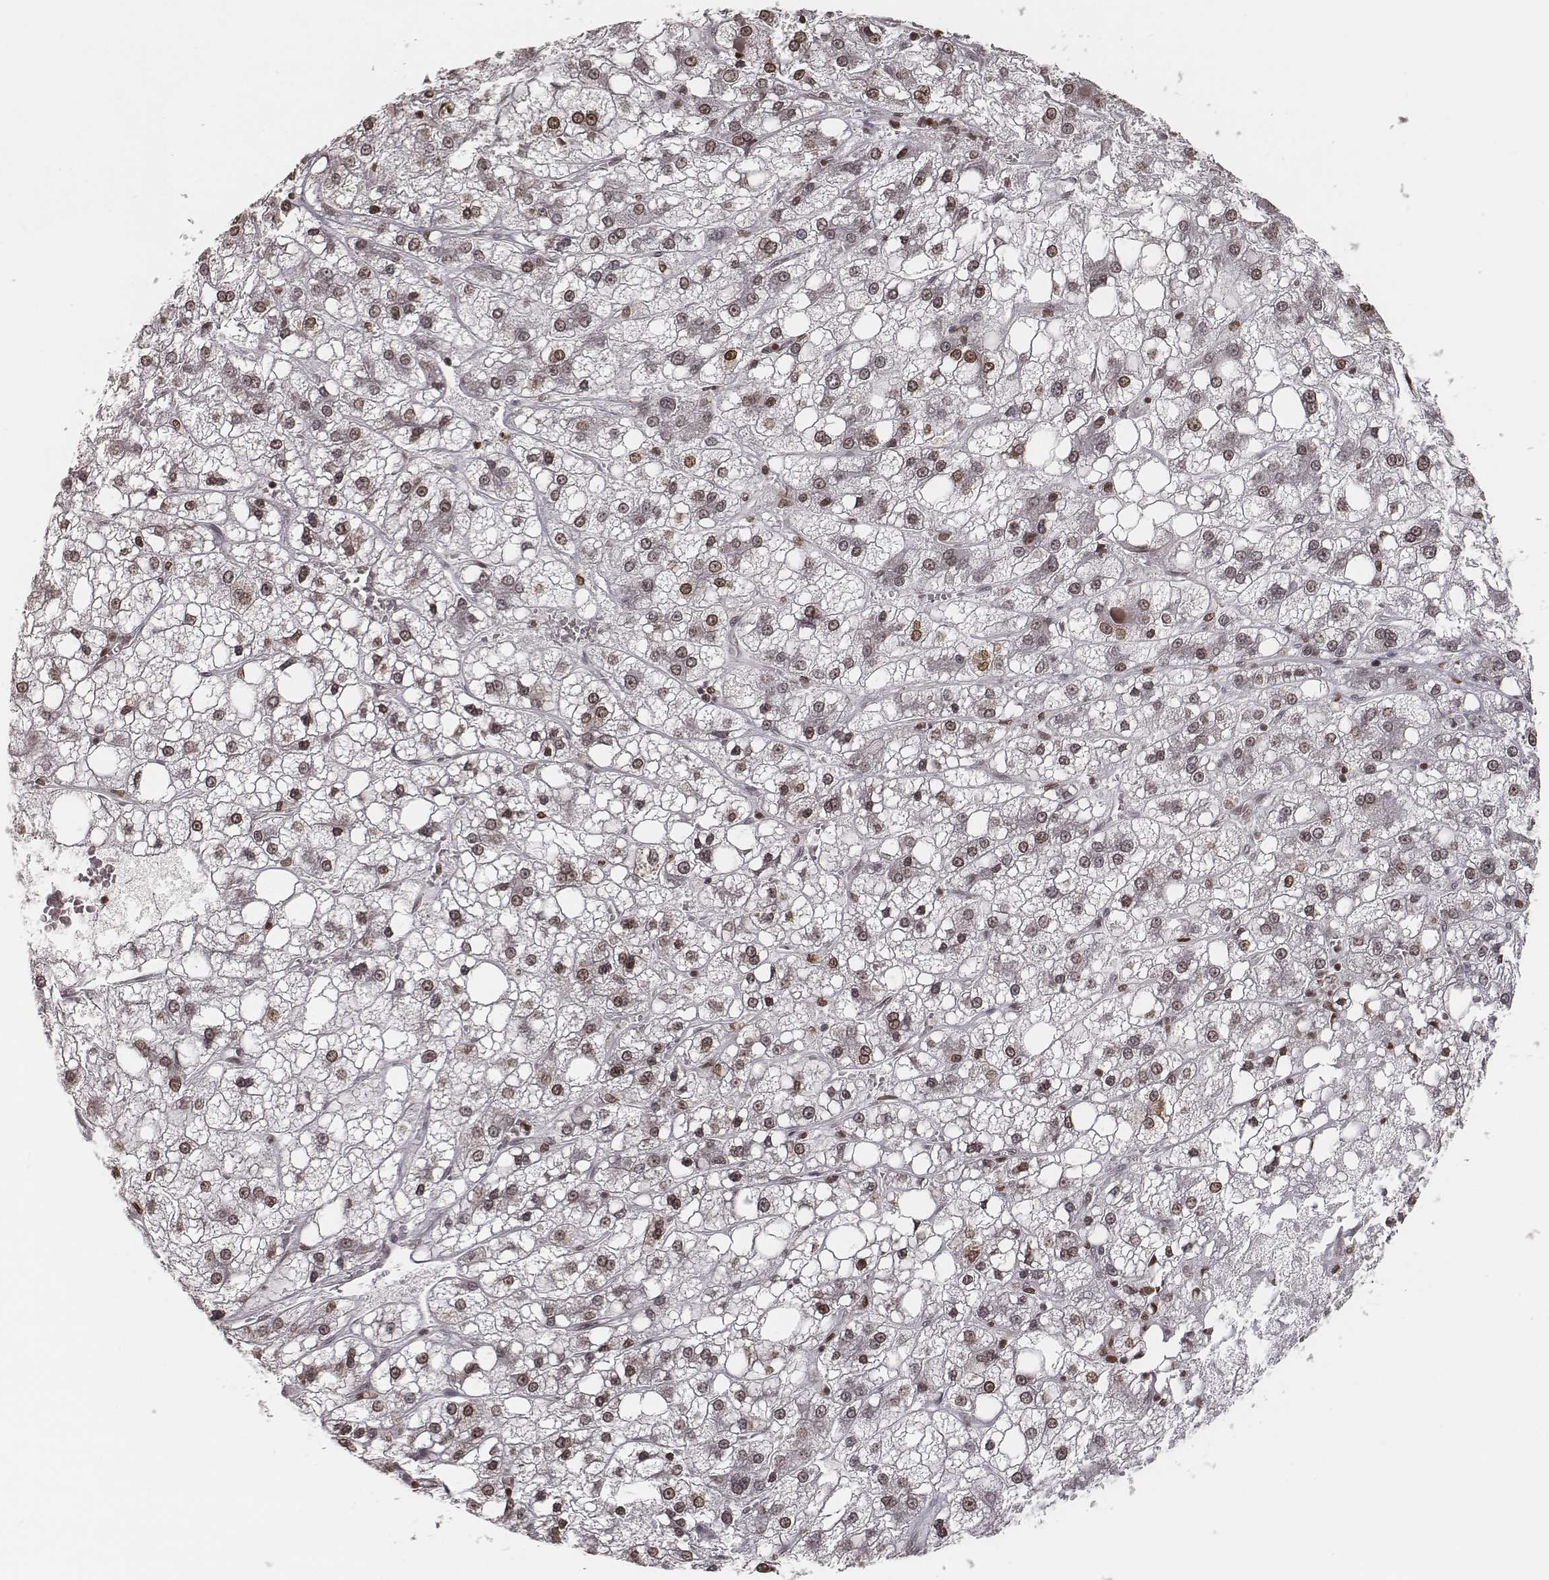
{"staining": {"intensity": "moderate", "quantity": "25%-75%", "location": "nuclear"}, "tissue": "liver cancer", "cell_type": "Tumor cells", "image_type": "cancer", "snomed": [{"axis": "morphology", "description": "Carcinoma, Hepatocellular, NOS"}, {"axis": "topography", "description": "Liver"}], "caption": "Immunohistochemistry (IHC) (DAB) staining of human hepatocellular carcinoma (liver) exhibits moderate nuclear protein expression in about 25%-75% of tumor cells.", "gene": "HMGA2", "patient": {"sex": "male", "age": 73}}